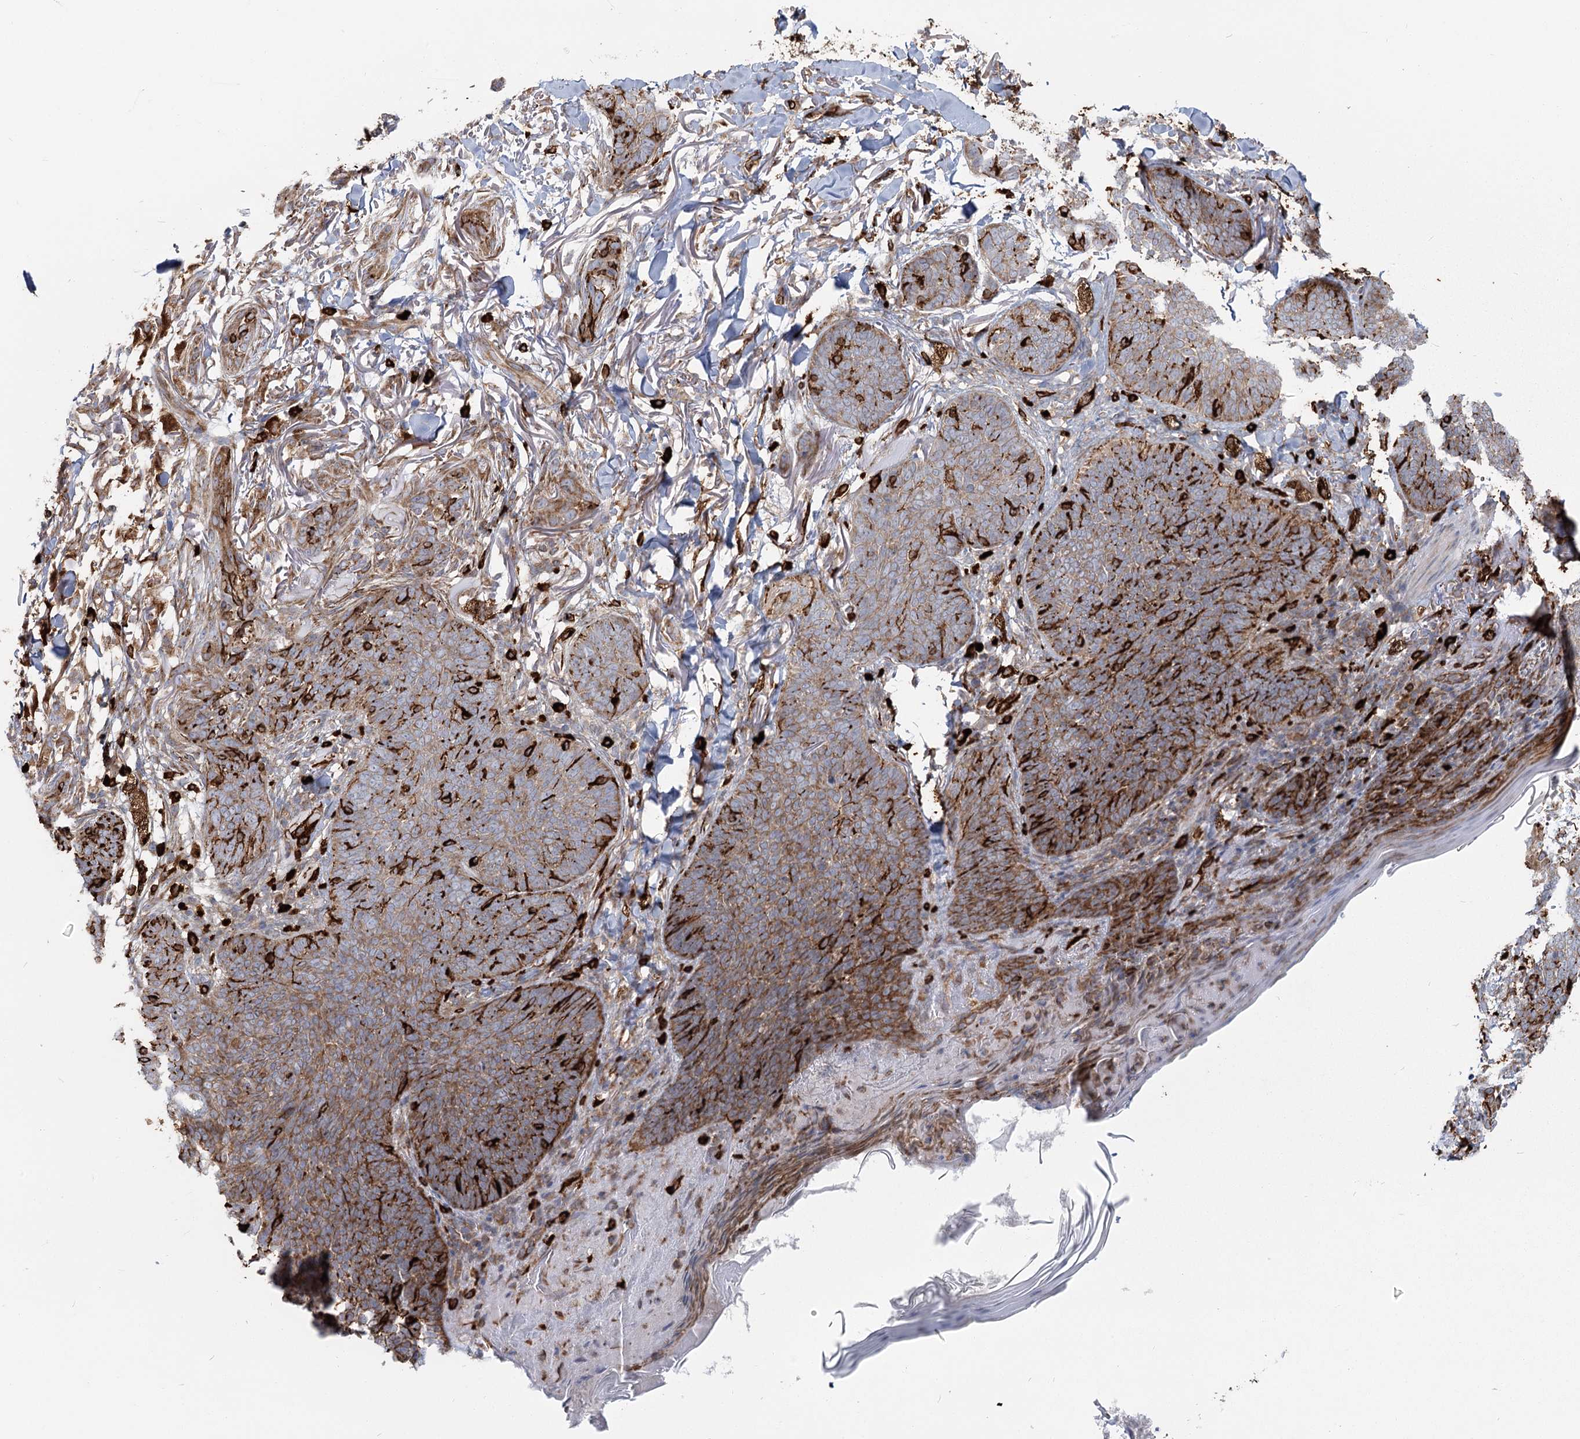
{"staining": {"intensity": "moderate", "quantity": ">75%", "location": "cytoplasmic/membranous"}, "tissue": "skin cancer", "cell_type": "Tumor cells", "image_type": "cancer", "snomed": [{"axis": "morphology", "description": "Basal cell carcinoma"}, {"axis": "topography", "description": "Skin"}], "caption": "Protein staining demonstrates moderate cytoplasmic/membranous positivity in about >75% of tumor cells in basal cell carcinoma (skin). Nuclei are stained in blue.", "gene": "HARS2", "patient": {"sex": "male", "age": 85}}